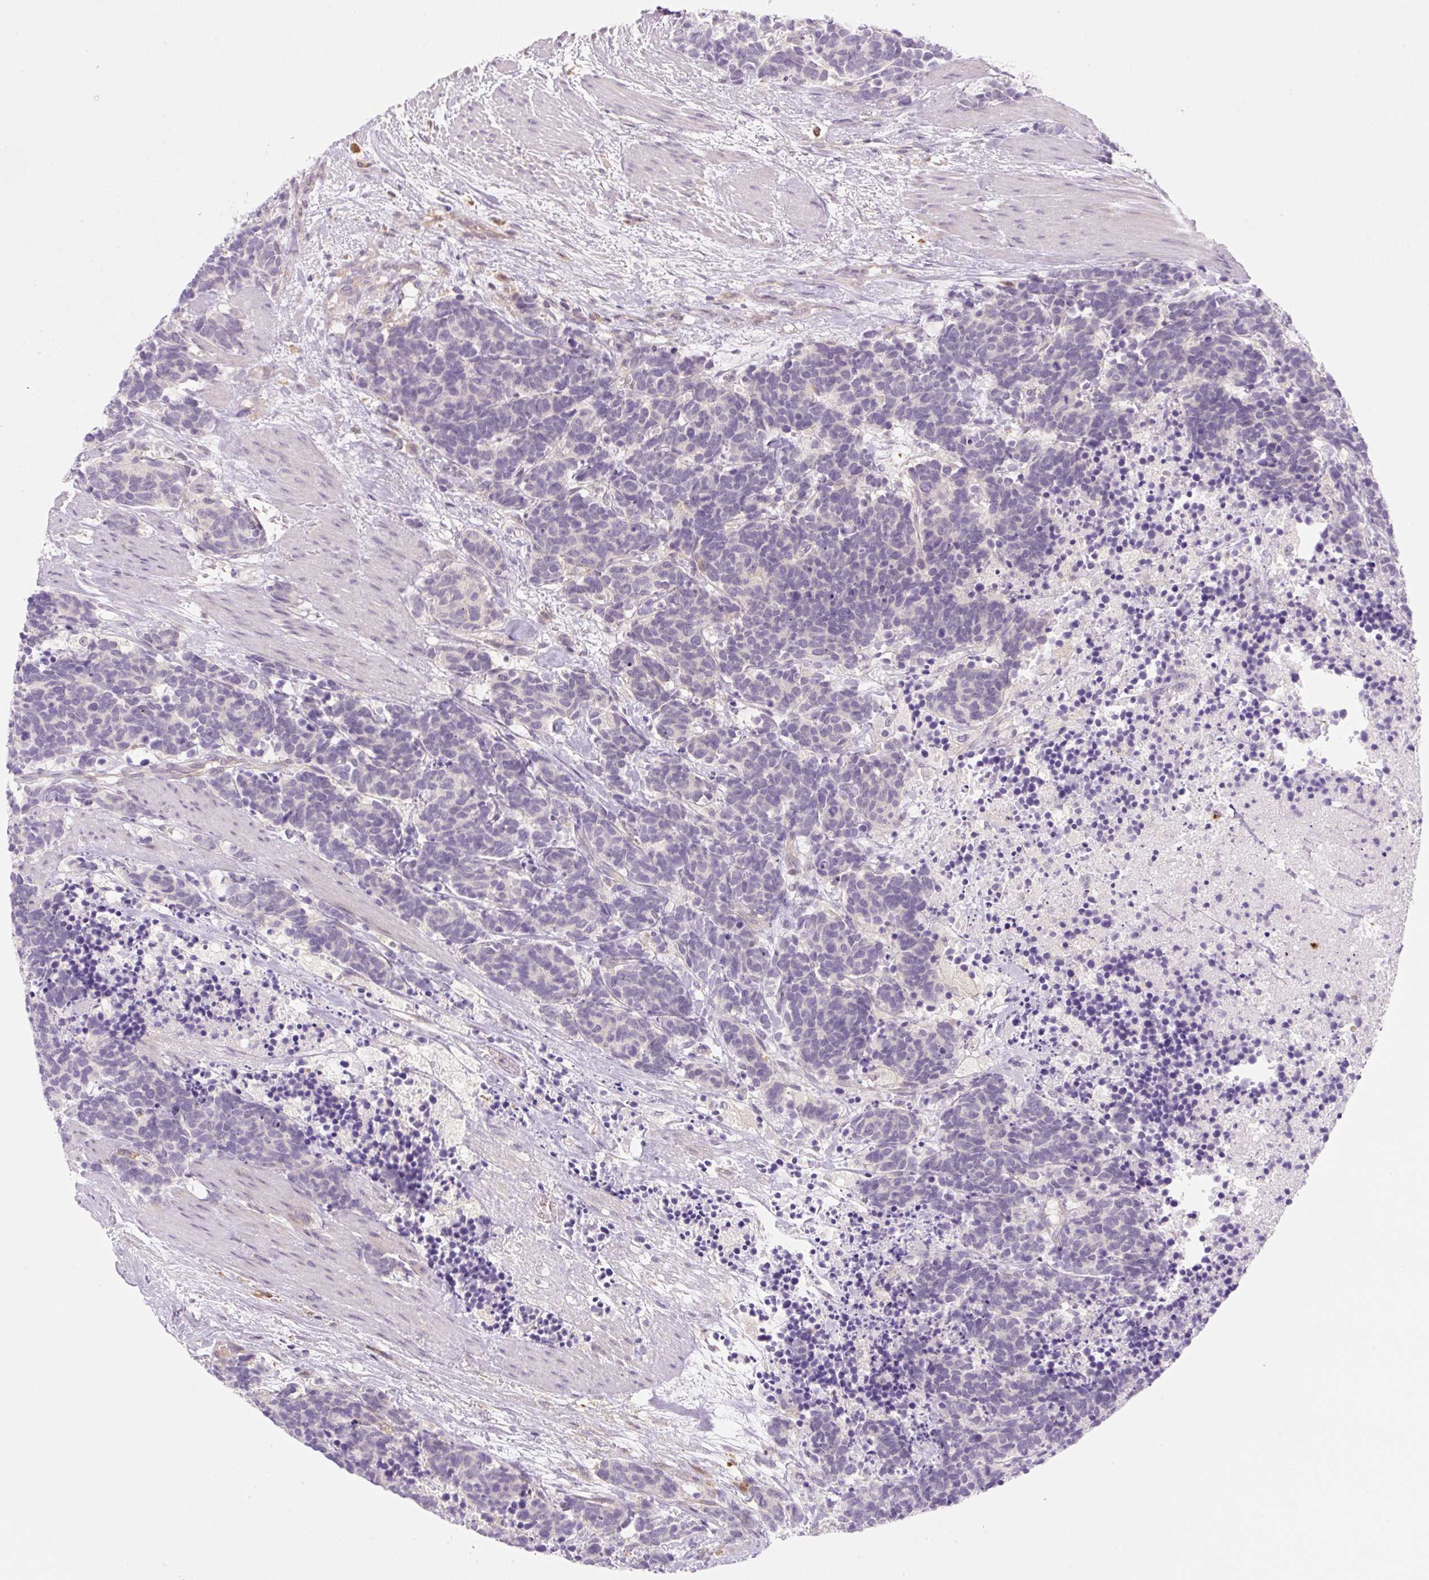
{"staining": {"intensity": "negative", "quantity": "none", "location": "none"}, "tissue": "carcinoid", "cell_type": "Tumor cells", "image_type": "cancer", "snomed": [{"axis": "morphology", "description": "Carcinoma, NOS"}, {"axis": "morphology", "description": "Carcinoid, malignant, NOS"}, {"axis": "topography", "description": "Prostate"}], "caption": "The histopathology image displays no staining of tumor cells in carcinoid.", "gene": "OMA1", "patient": {"sex": "male", "age": 57}}